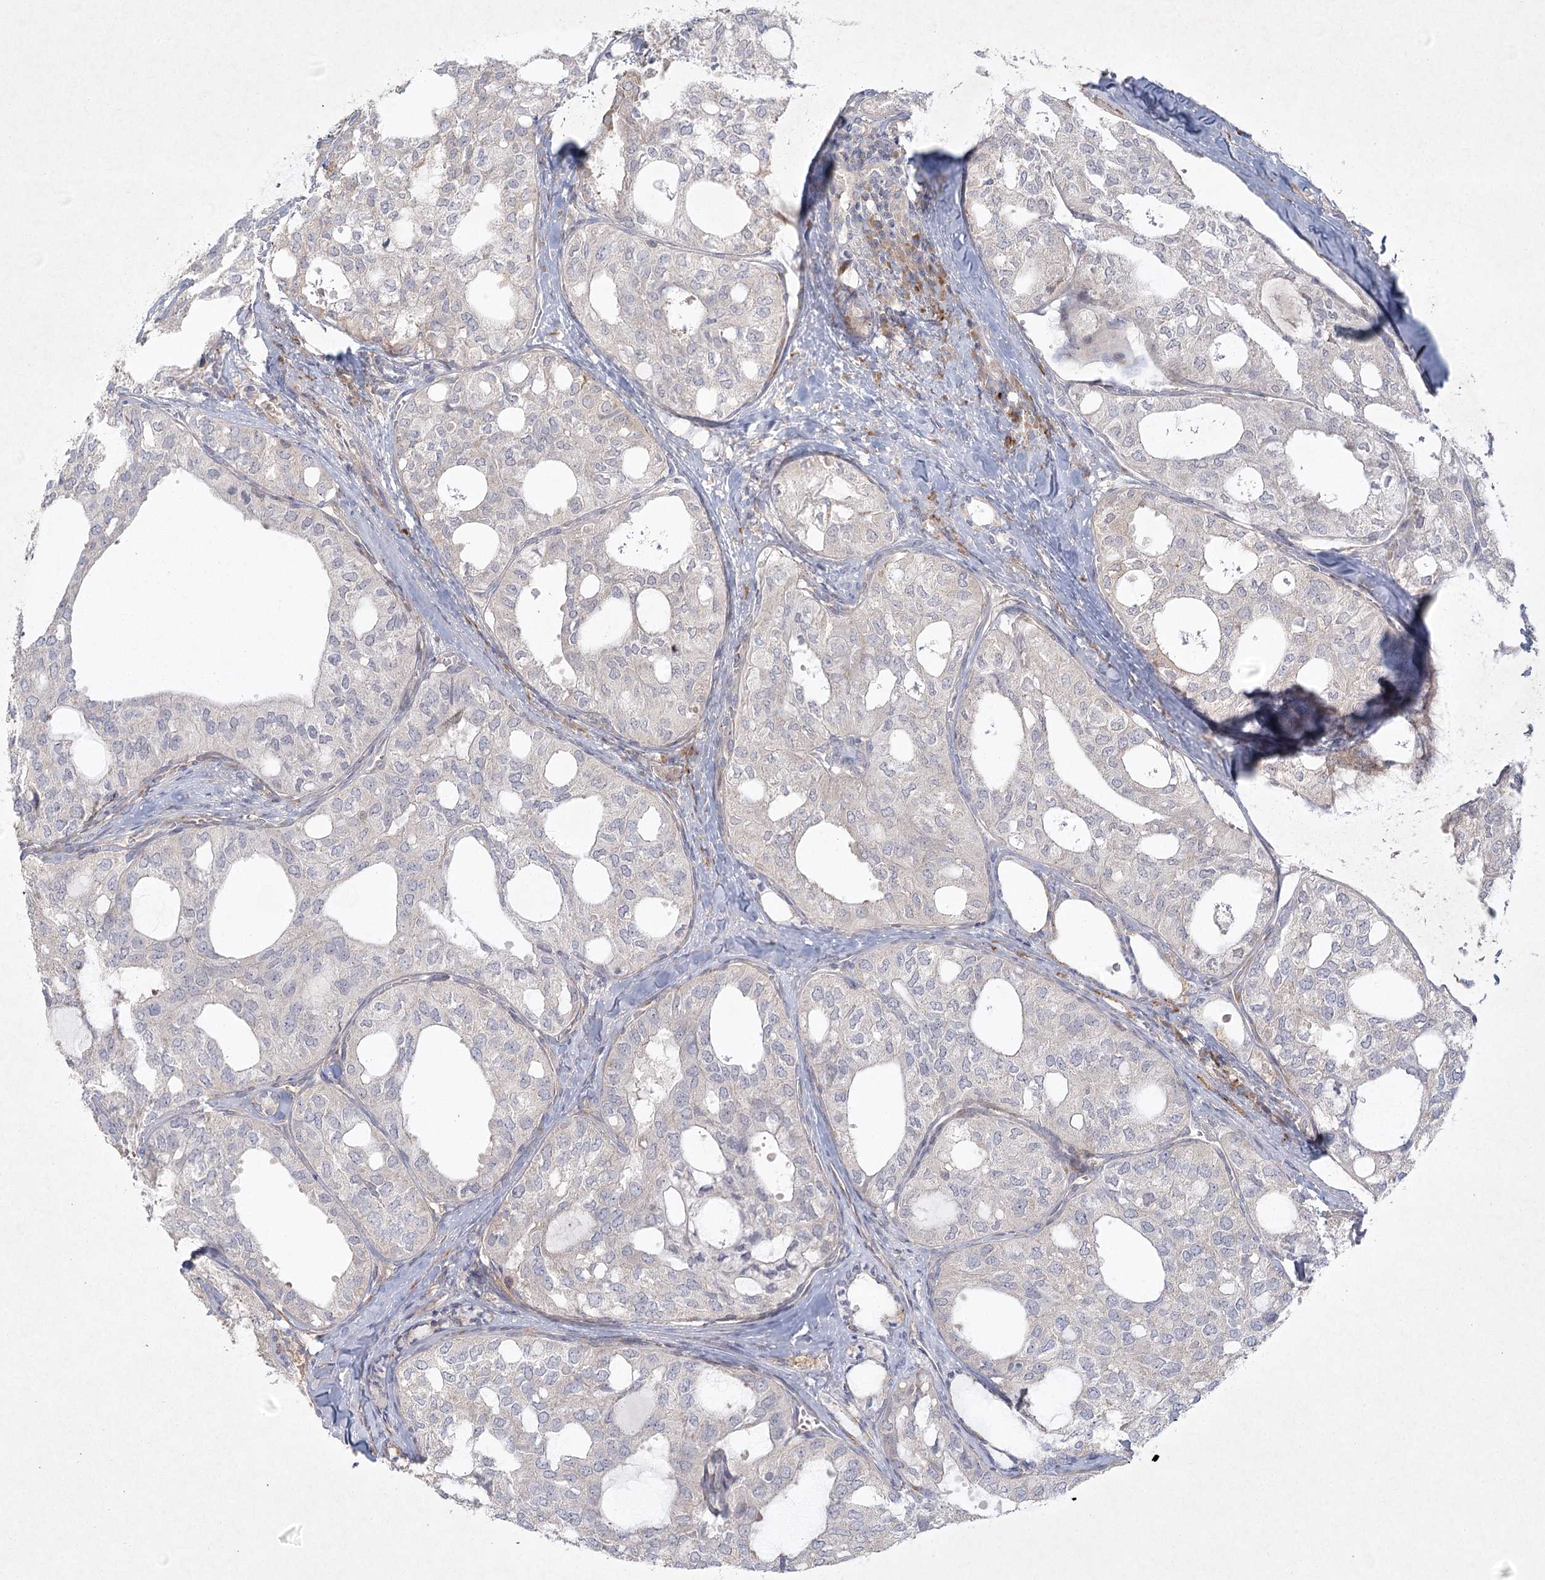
{"staining": {"intensity": "weak", "quantity": "<25%", "location": "cytoplasmic/membranous"}, "tissue": "thyroid cancer", "cell_type": "Tumor cells", "image_type": "cancer", "snomed": [{"axis": "morphology", "description": "Follicular adenoma carcinoma, NOS"}, {"axis": "topography", "description": "Thyroid gland"}], "caption": "Tumor cells are negative for protein expression in human thyroid cancer (follicular adenoma carcinoma).", "gene": "FAM110C", "patient": {"sex": "male", "age": 75}}